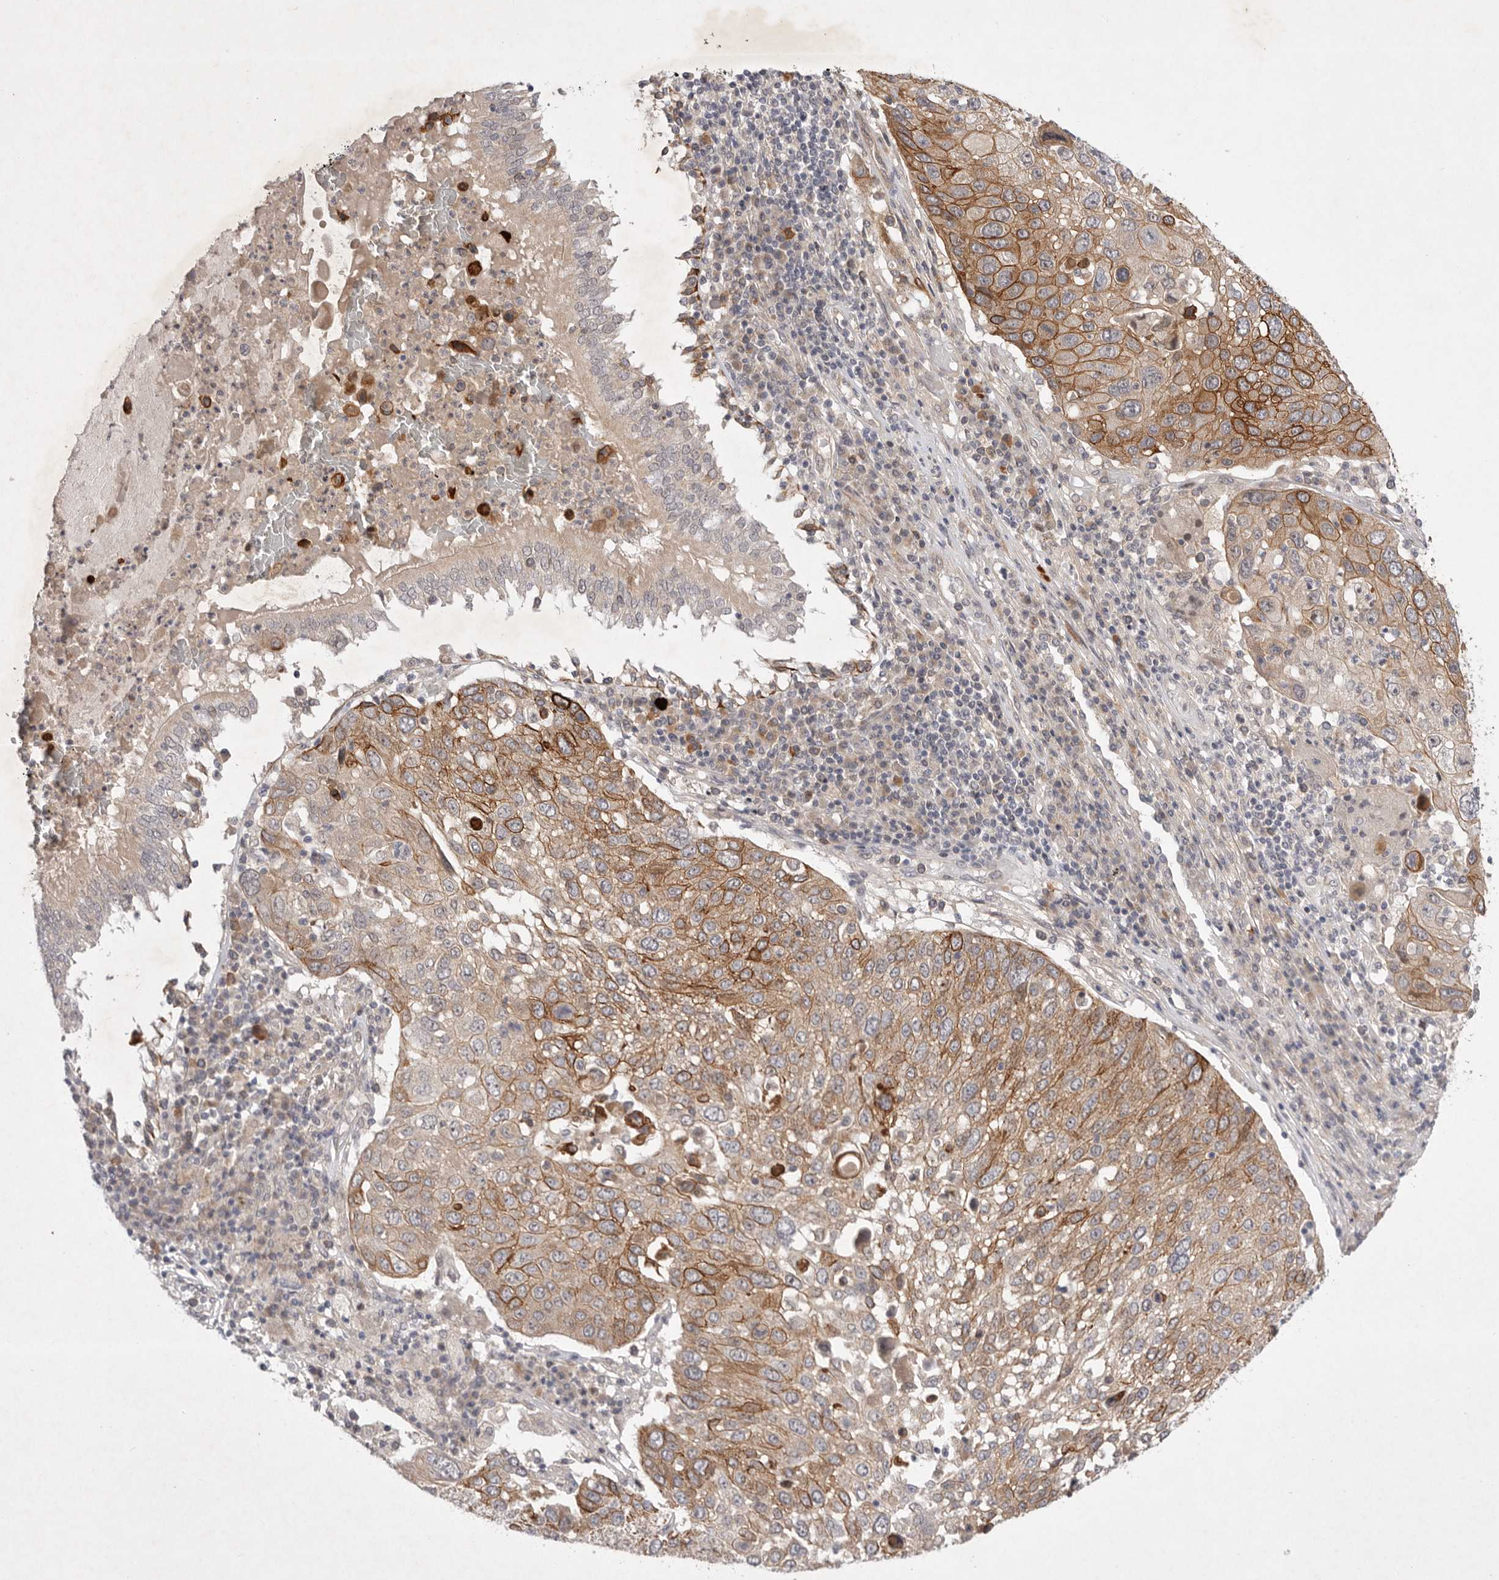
{"staining": {"intensity": "moderate", "quantity": ">75%", "location": "cytoplasmic/membranous"}, "tissue": "lung cancer", "cell_type": "Tumor cells", "image_type": "cancer", "snomed": [{"axis": "morphology", "description": "Squamous cell carcinoma, NOS"}, {"axis": "topography", "description": "Lung"}], "caption": "A high-resolution micrograph shows immunohistochemistry staining of lung squamous cell carcinoma, which reveals moderate cytoplasmic/membranous expression in about >75% of tumor cells.", "gene": "PTPDC1", "patient": {"sex": "male", "age": 65}}